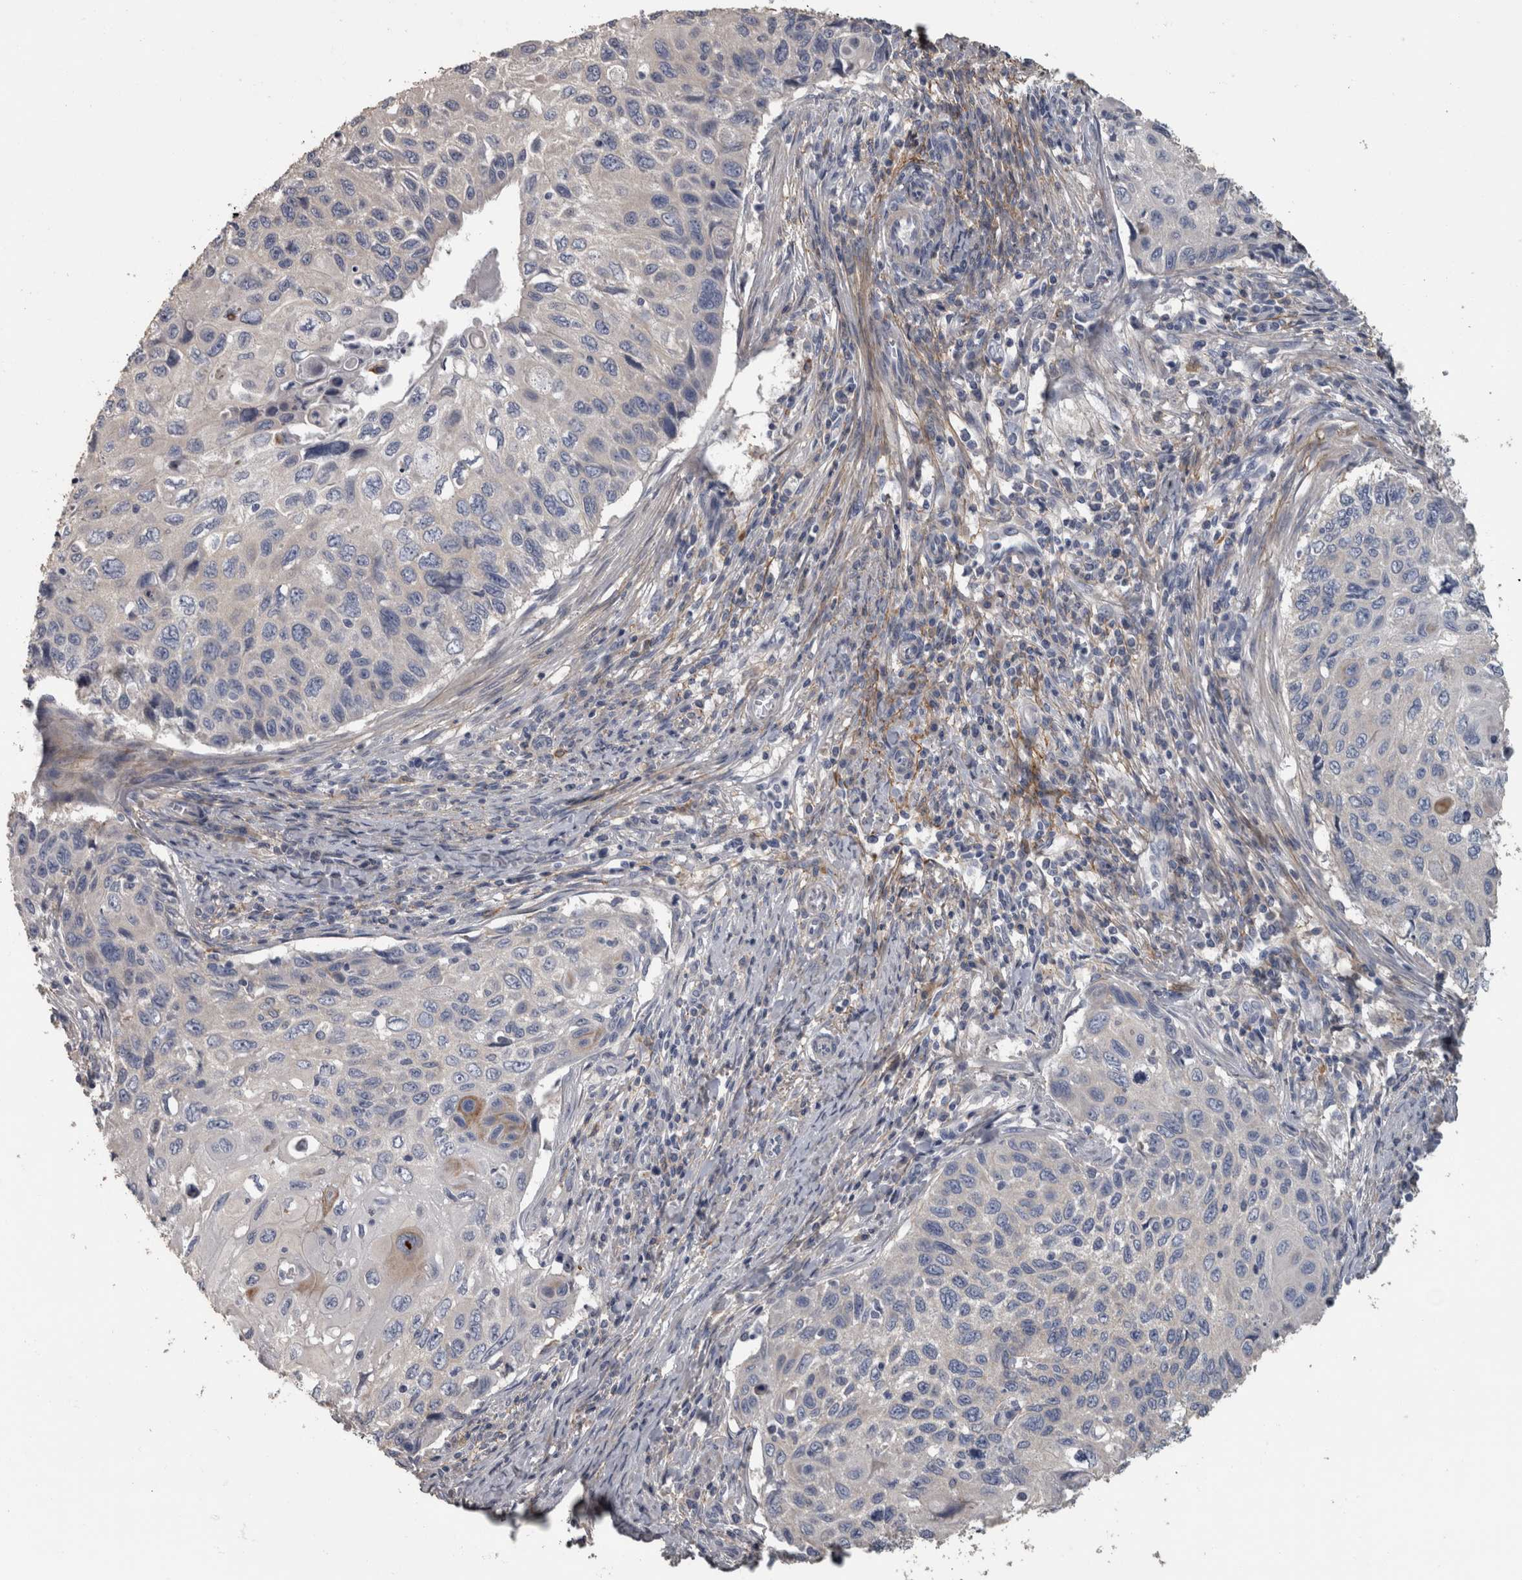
{"staining": {"intensity": "negative", "quantity": "none", "location": "none"}, "tissue": "cervical cancer", "cell_type": "Tumor cells", "image_type": "cancer", "snomed": [{"axis": "morphology", "description": "Squamous cell carcinoma, NOS"}, {"axis": "topography", "description": "Cervix"}], "caption": "The image exhibits no staining of tumor cells in cervical squamous cell carcinoma.", "gene": "EFEMP2", "patient": {"sex": "female", "age": 70}}